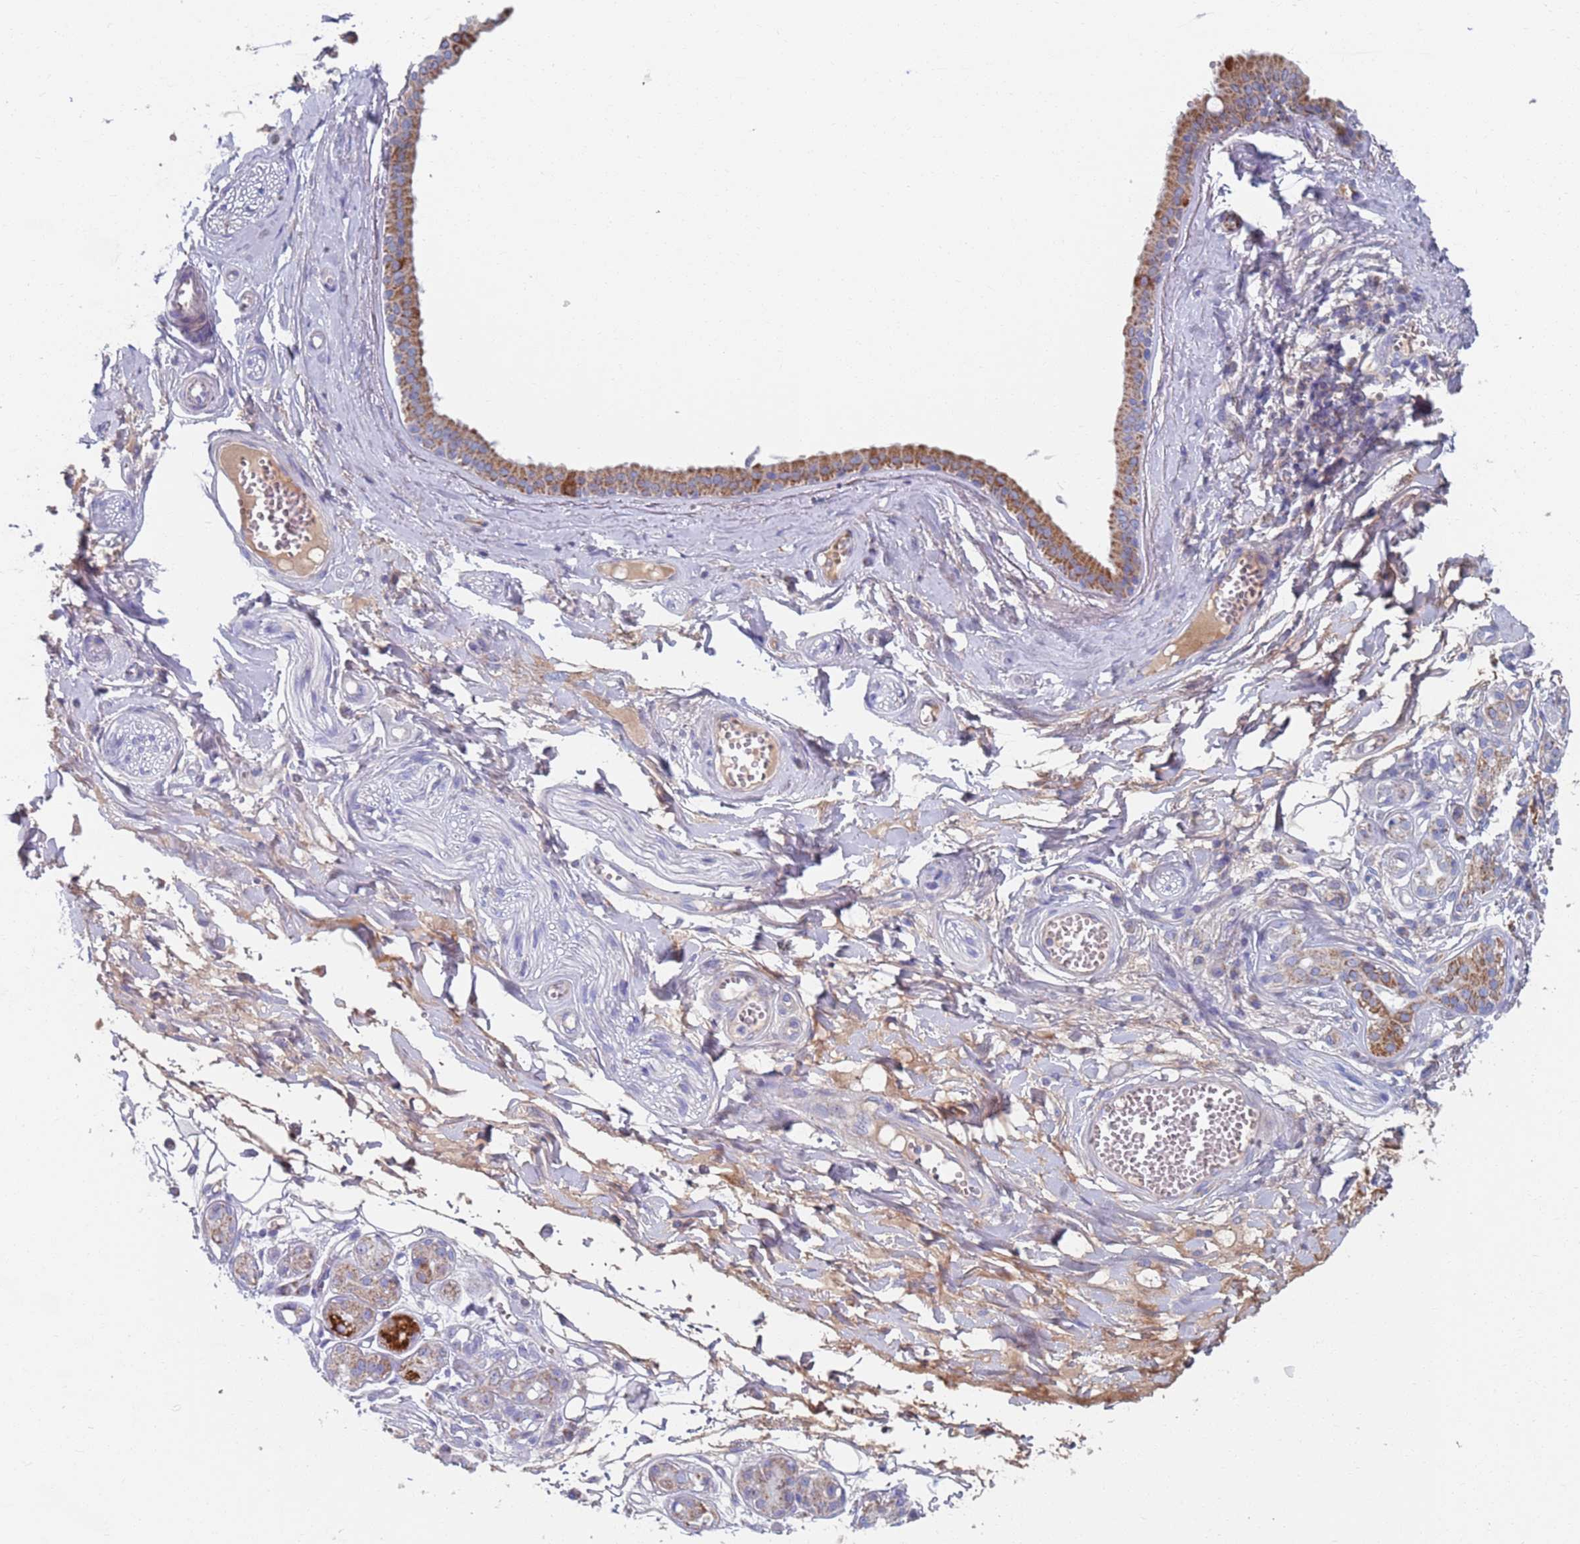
{"staining": {"intensity": "weak", "quantity": ">75%", "location": "cytoplasmic/membranous"}, "tissue": "adipose tissue", "cell_type": "Adipocytes", "image_type": "normal", "snomed": [{"axis": "morphology", "description": "Normal tissue, NOS"}, {"axis": "morphology", "description": "Inflammation, NOS"}, {"axis": "topography", "description": "Salivary gland"}, {"axis": "topography", "description": "Peripheral nerve tissue"}], "caption": "A brown stain highlights weak cytoplasmic/membranous positivity of a protein in adipocytes of unremarkable human adipose tissue.", "gene": "MRPL22", "patient": {"sex": "female", "age": 75}}